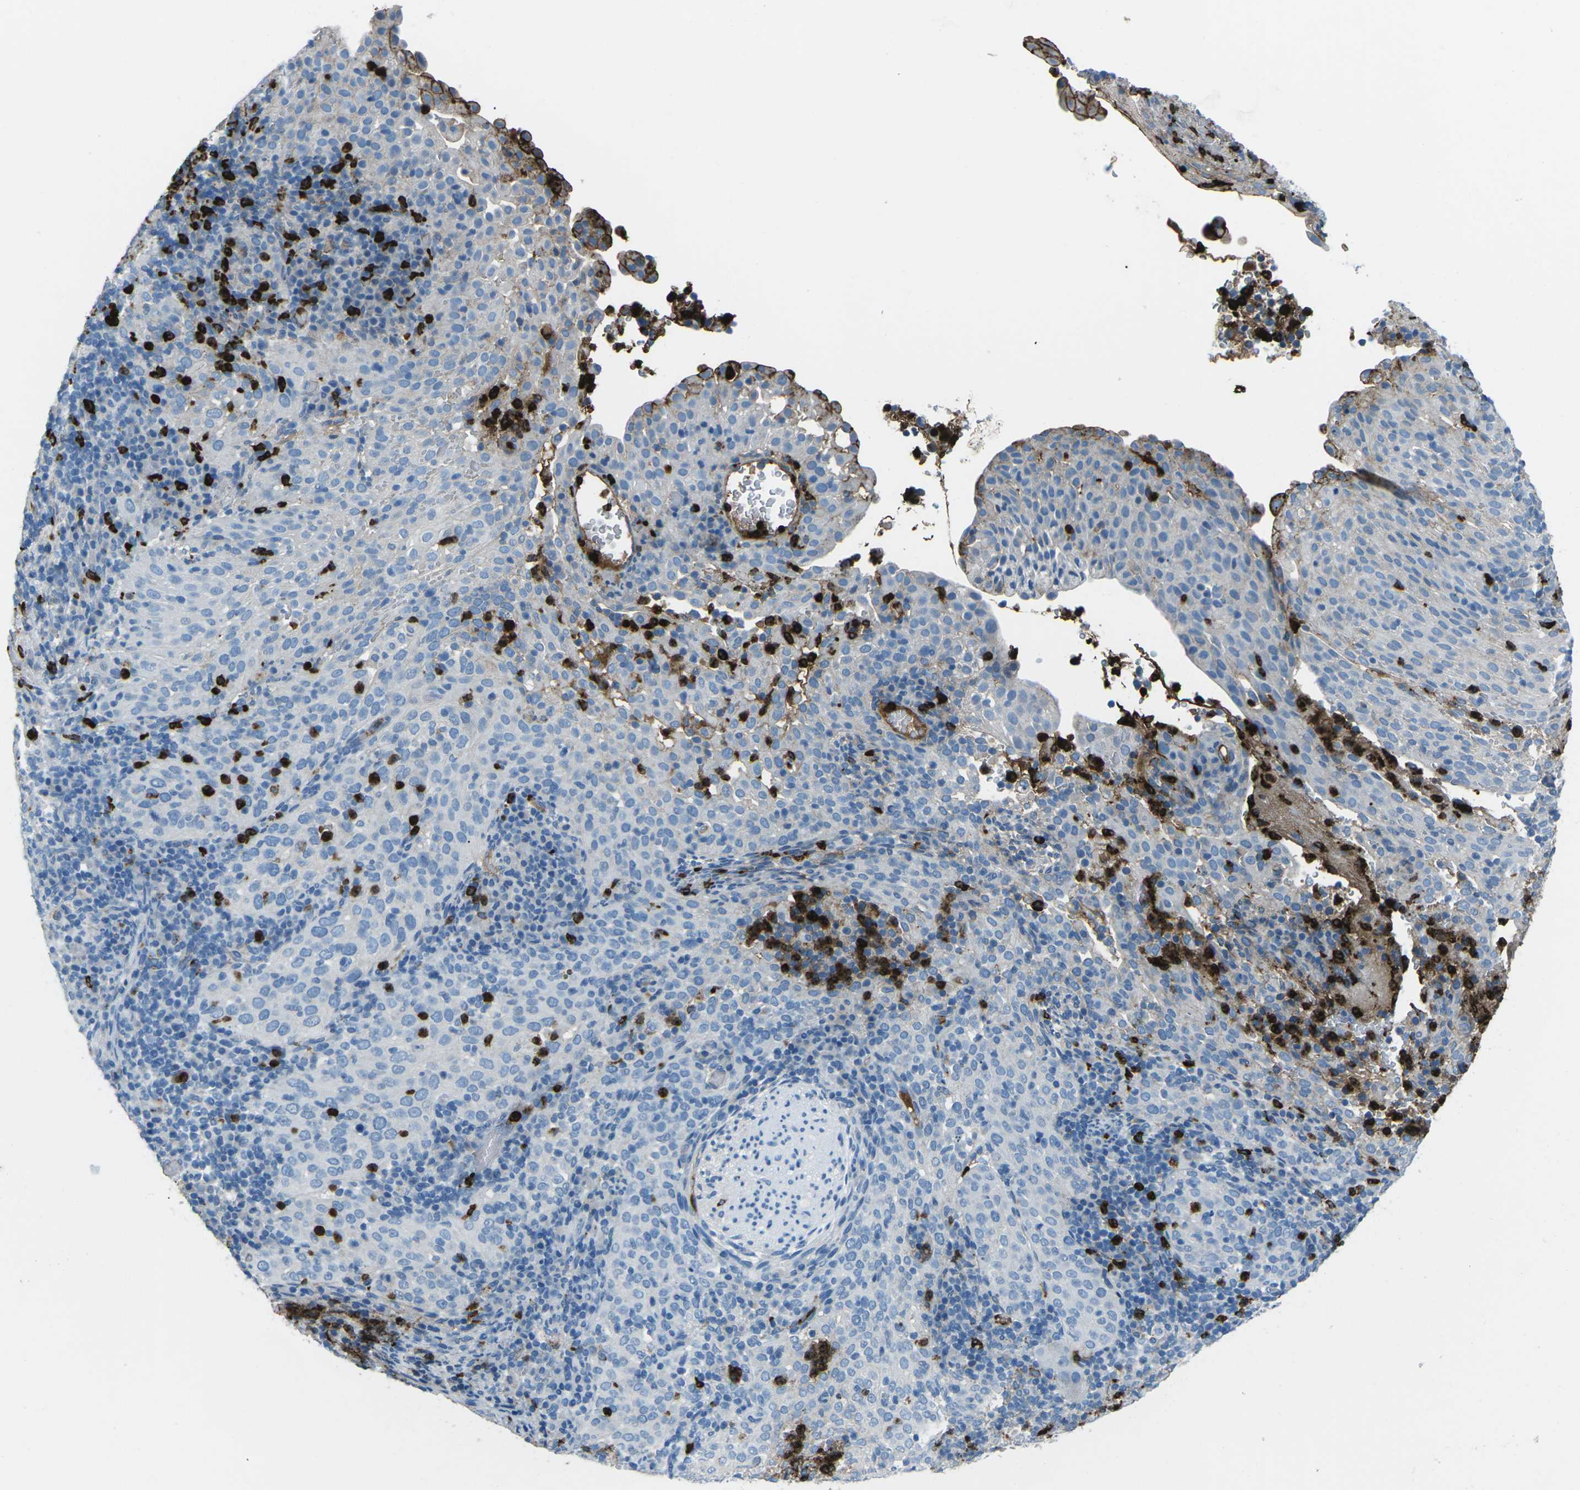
{"staining": {"intensity": "negative", "quantity": "none", "location": "none"}, "tissue": "cervical cancer", "cell_type": "Tumor cells", "image_type": "cancer", "snomed": [{"axis": "morphology", "description": "Squamous cell carcinoma, NOS"}, {"axis": "topography", "description": "Cervix"}], "caption": "Squamous cell carcinoma (cervical) was stained to show a protein in brown. There is no significant positivity in tumor cells.", "gene": "FCN1", "patient": {"sex": "female", "age": 51}}